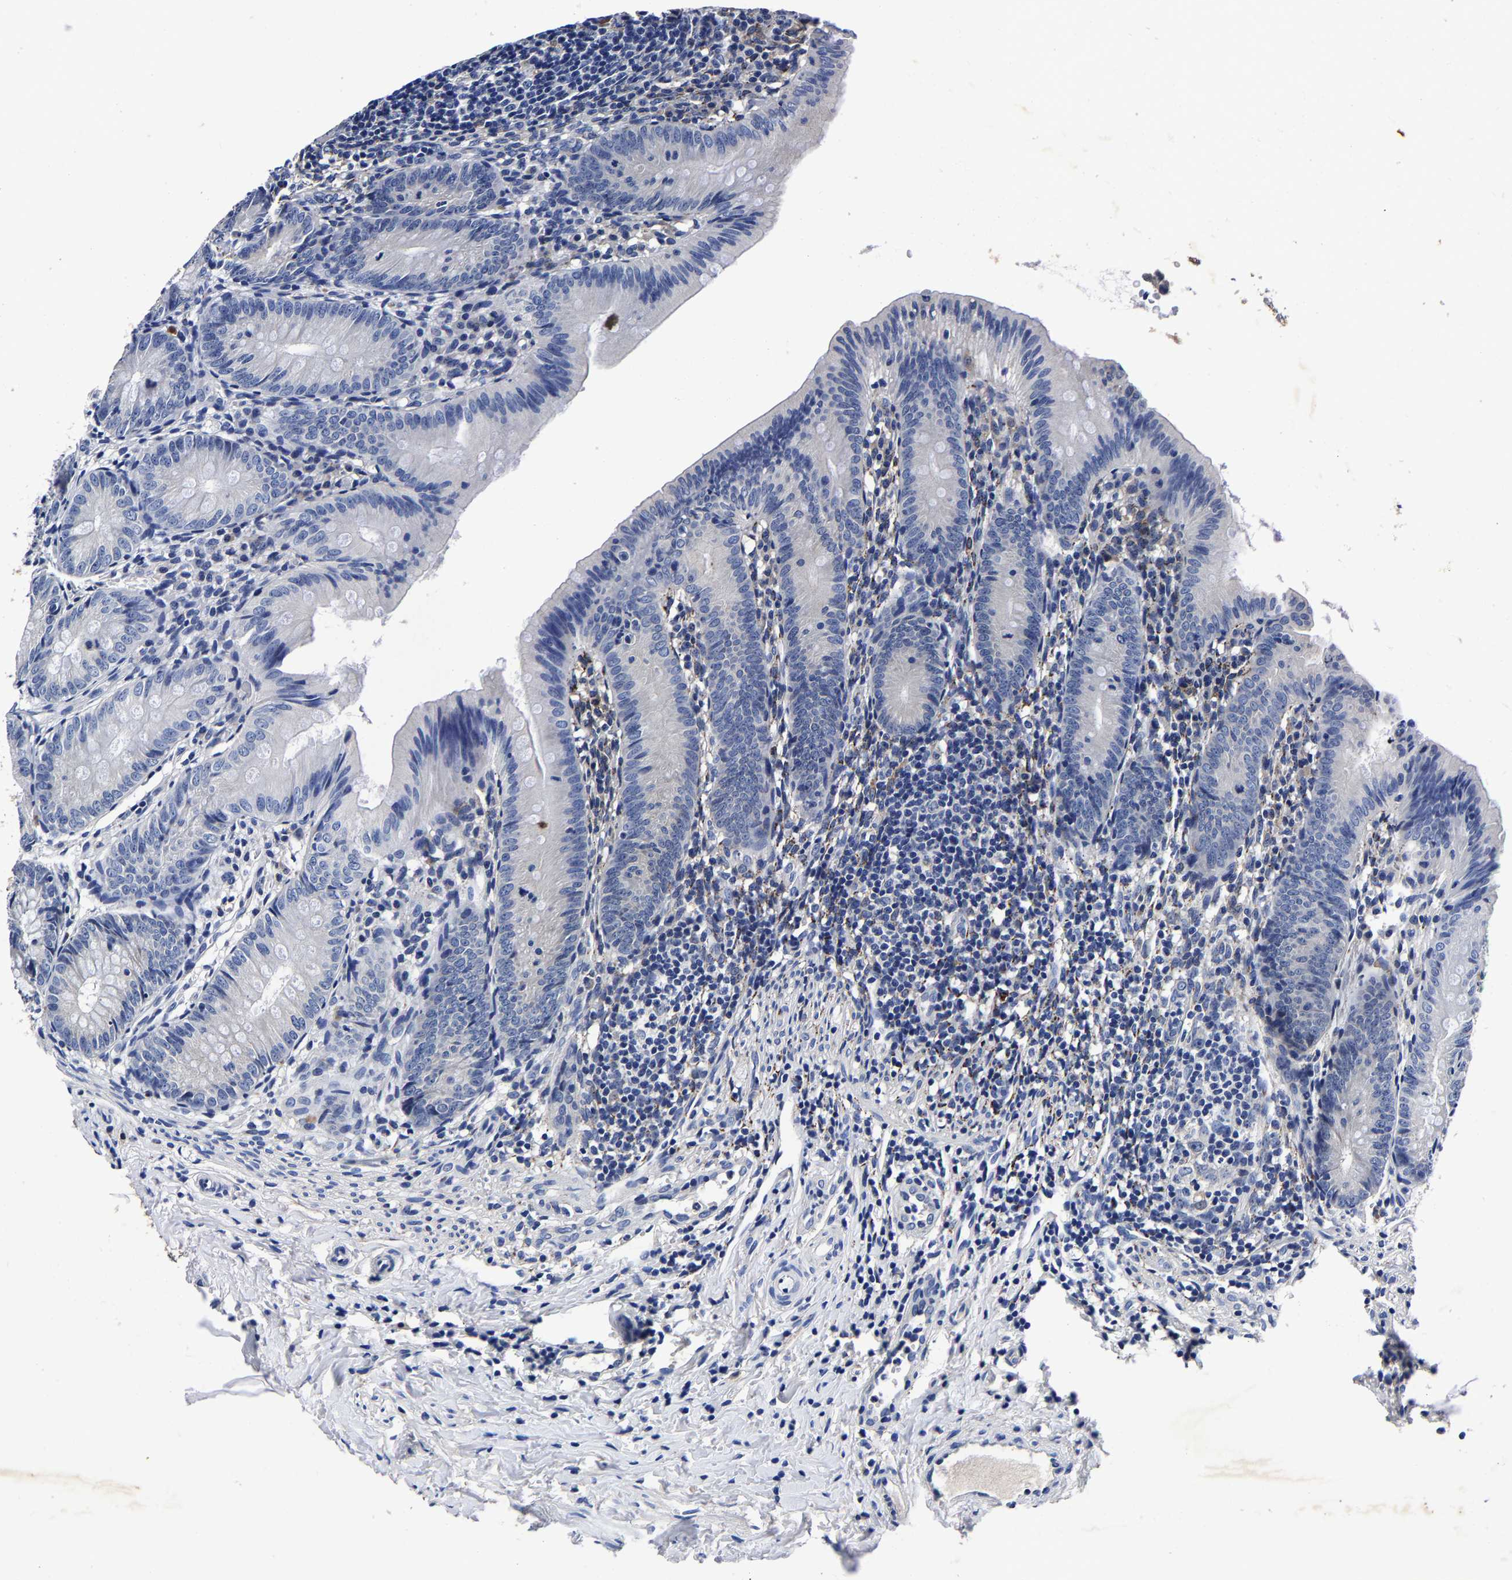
{"staining": {"intensity": "negative", "quantity": "none", "location": "none"}, "tissue": "appendix", "cell_type": "Glandular cells", "image_type": "normal", "snomed": [{"axis": "morphology", "description": "Normal tissue, NOS"}, {"axis": "topography", "description": "Appendix"}], "caption": "Glandular cells show no significant positivity in unremarkable appendix. Brightfield microscopy of IHC stained with DAB (3,3'-diaminobenzidine) (brown) and hematoxylin (blue), captured at high magnification.", "gene": "PSPH", "patient": {"sex": "male", "age": 1}}